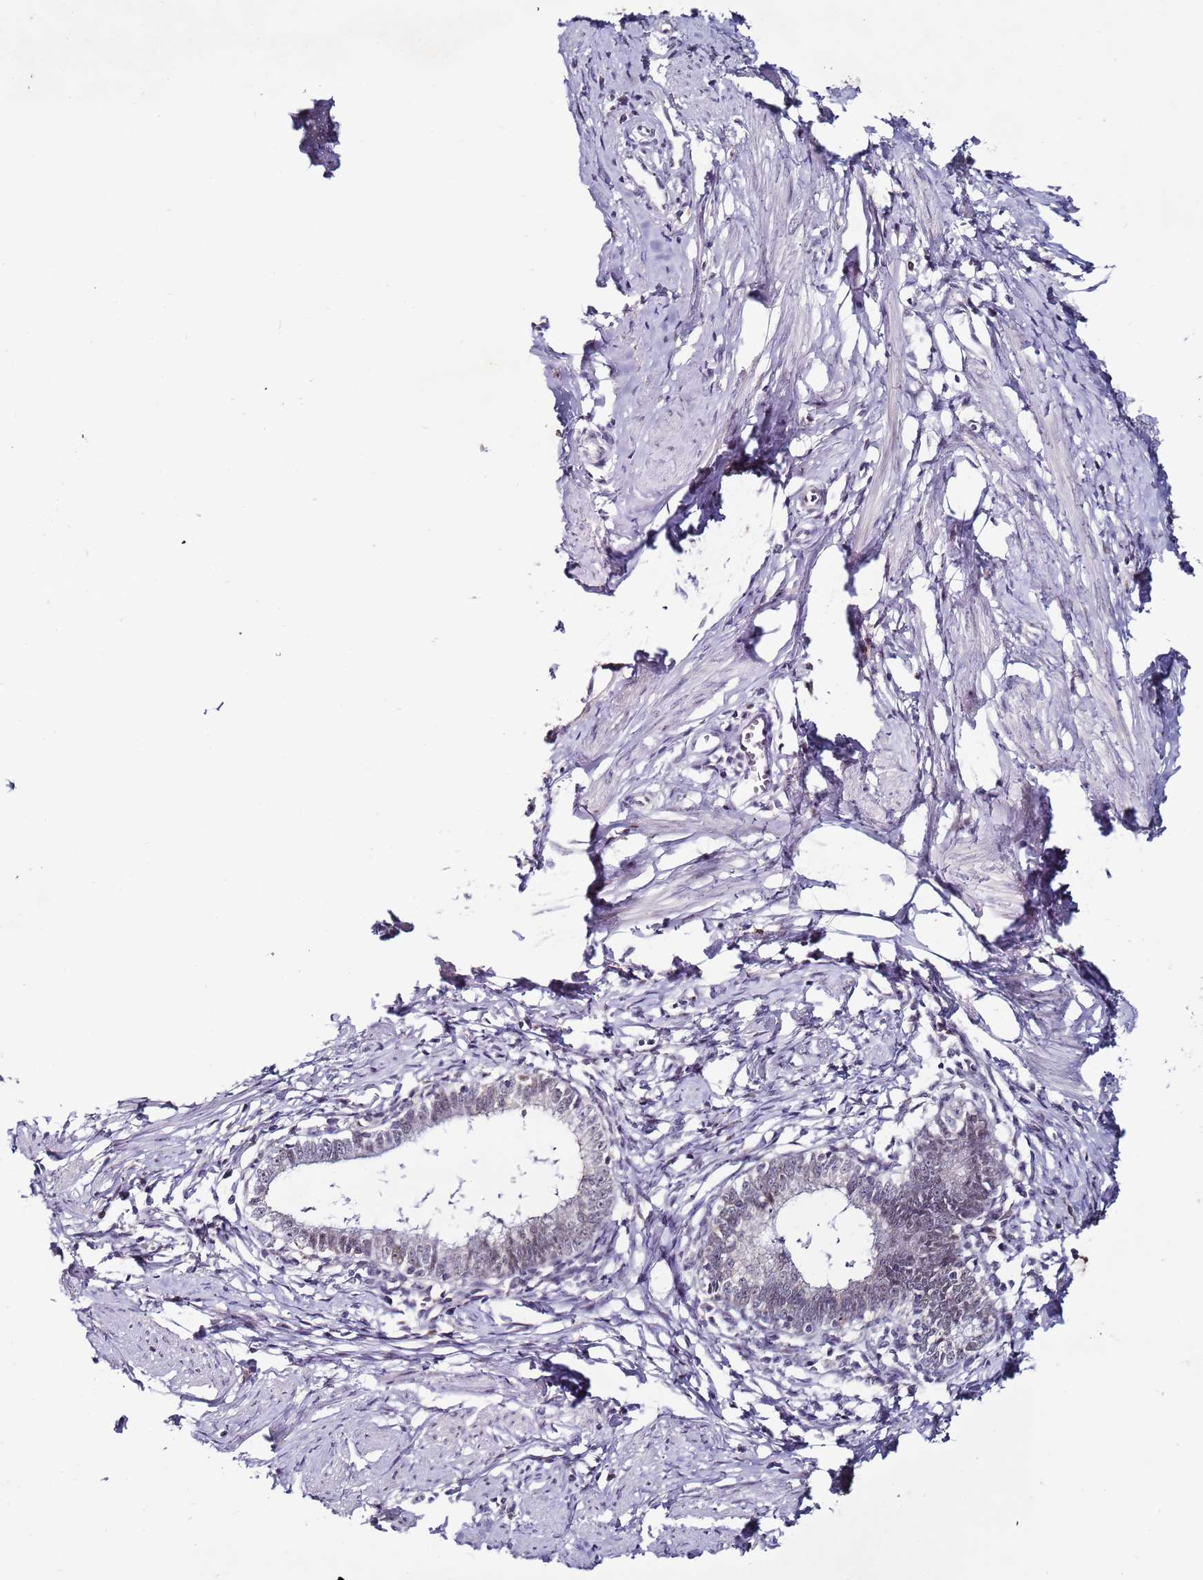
{"staining": {"intensity": "weak", "quantity": "<25%", "location": "nuclear"}, "tissue": "cervical cancer", "cell_type": "Tumor cells", "image_type": "cancer", "snomed": [{"axis": "morphology", "description": "Adenocarcinoma, NOS"}, {"axis": "topography", "description": "Cervix"}], "caption": "High power microscopy photomicrograph of an IHC image of adenocarcinoma (cervical), revealing no significant staining in tumor cells.", "gene": "PSMA7", "patient": {"sex": "female", "age": 36}}